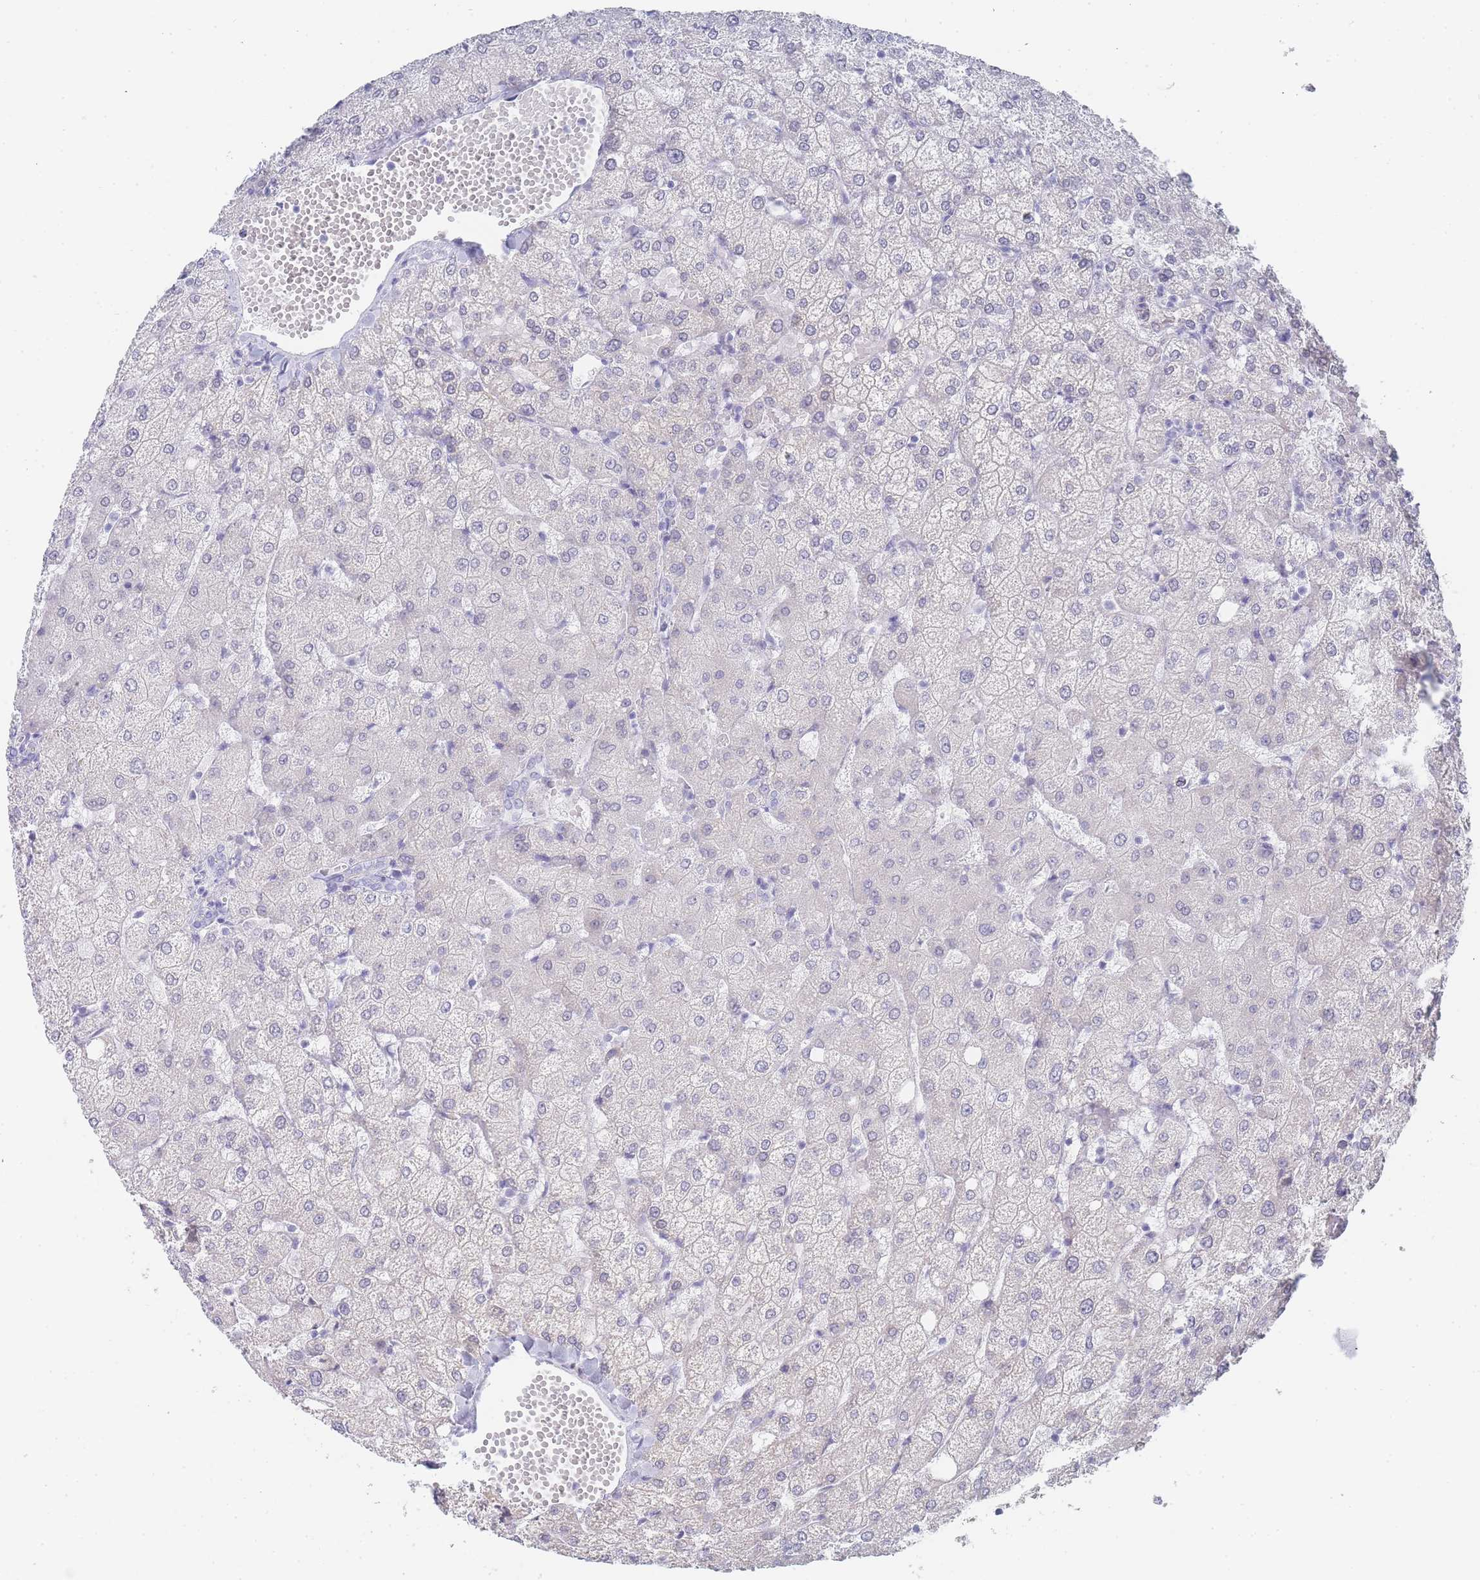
{"staining": {"intensity": "negative", "quantity": "none", "location": "none"}, "tissue": "liver", "cell_type": "Cholangiocytes", "image_type": "normal", "snomed": [{"axis": "morphology", "description": "Normal tissue, NOS"}, {"axis": "topography", "description": "Liver"}], "caption": "Protein analysis of normal liver shows no significant staining in cholangiocytes.", "gene": "IMPG1", "patient": {"sex": "female", "age": 54}}